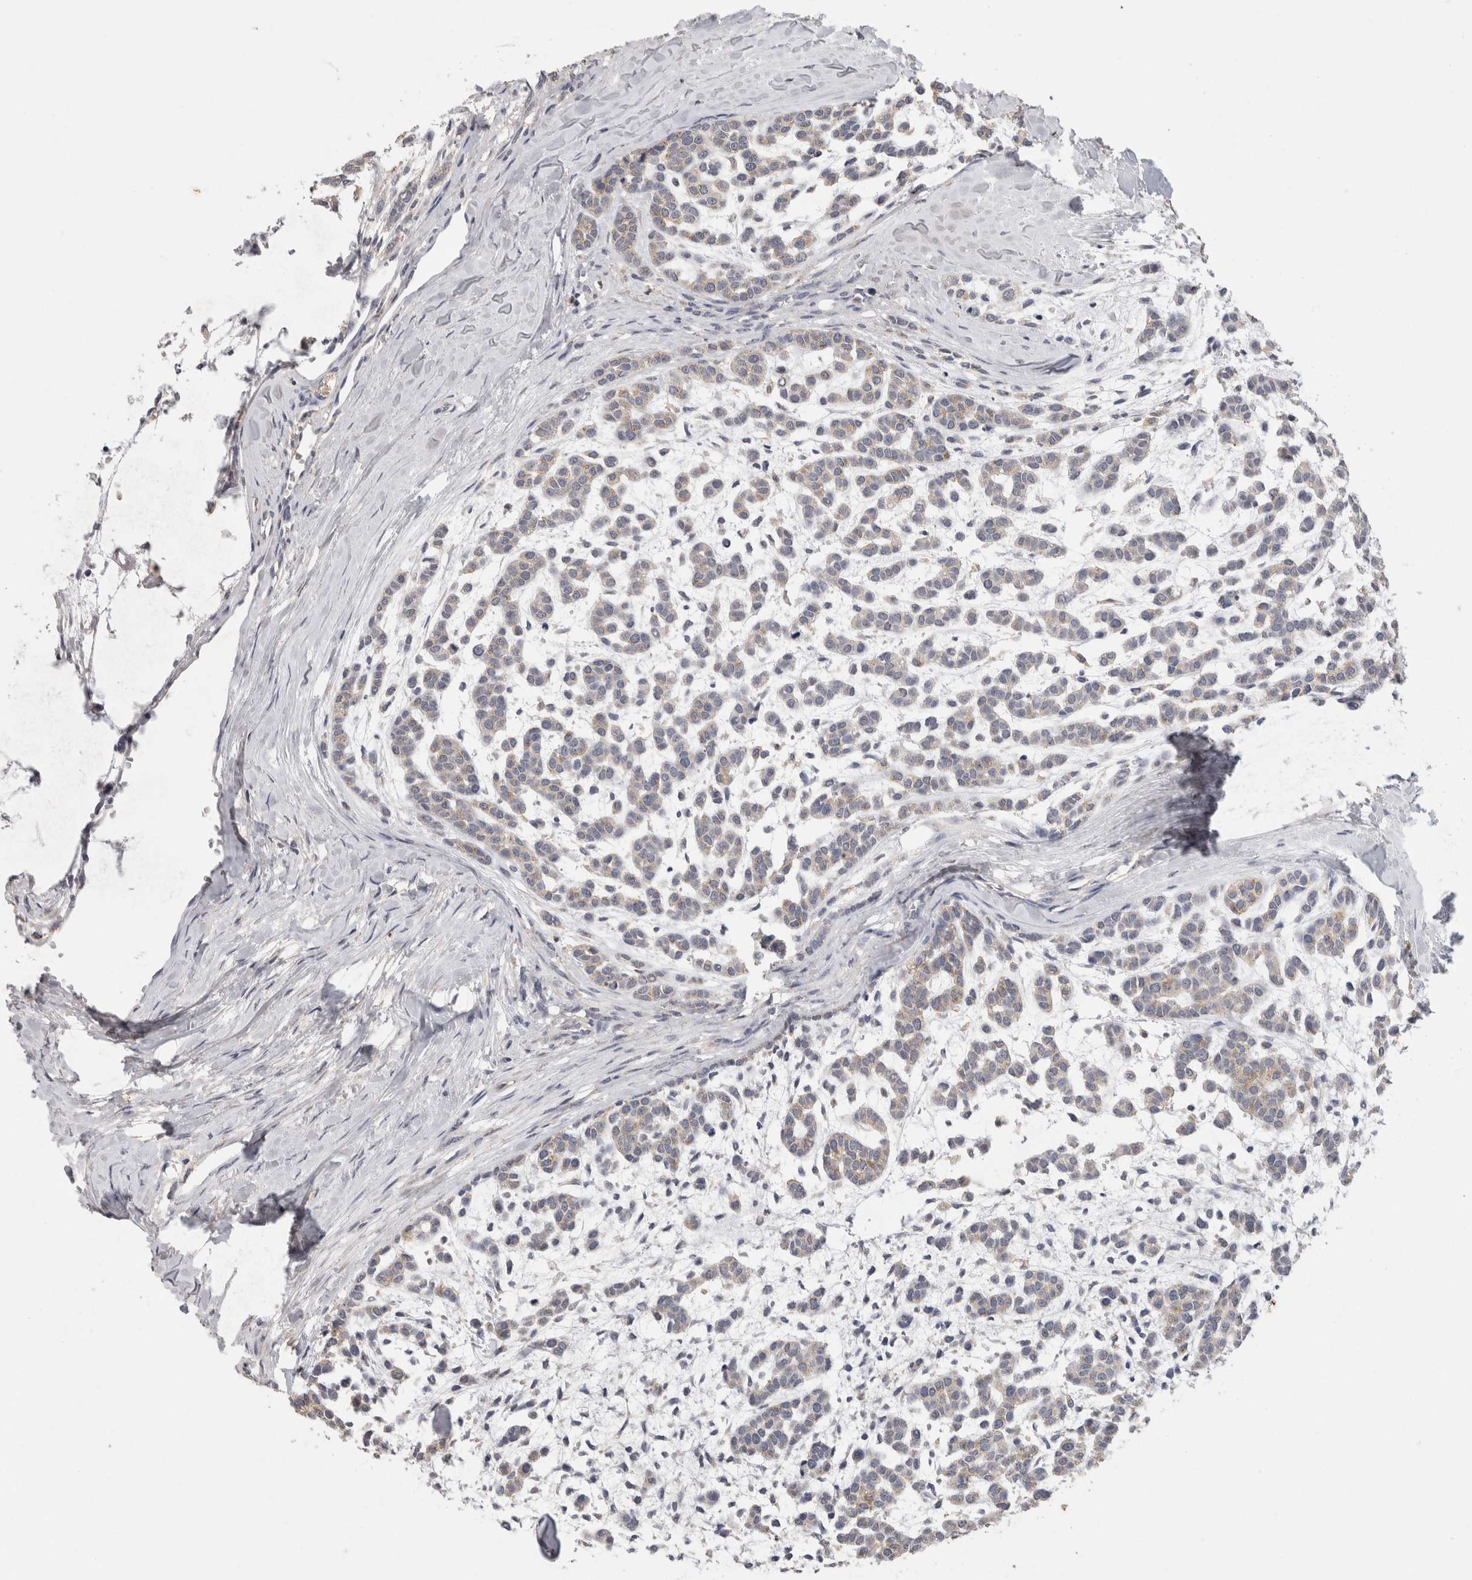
{"staining": {"intensity": "weak", "quantity": "<25%", "location": "cytoplasmic/membranous"}, "tissue": "head and neck cancer", "cell_type": "Tumor cells", "image_type": "cancer", "snomed": [{"axis": "morphology", "description": "Adenocarcinoma, NOS"}, {"axis": "morphology", "description": "Adenoma, NOS"}, {"axis": "topography", "description": "Head-Neck"}], "caption": "This histopathology image is of head and neck adenoma stained with immunohistochemistry to label a protein in brown with the nuclei are counter-stained blue. There is no expression in tumor cells.", "gene": "CNTFR", "patient": {"sex": "female", "age": 55}}